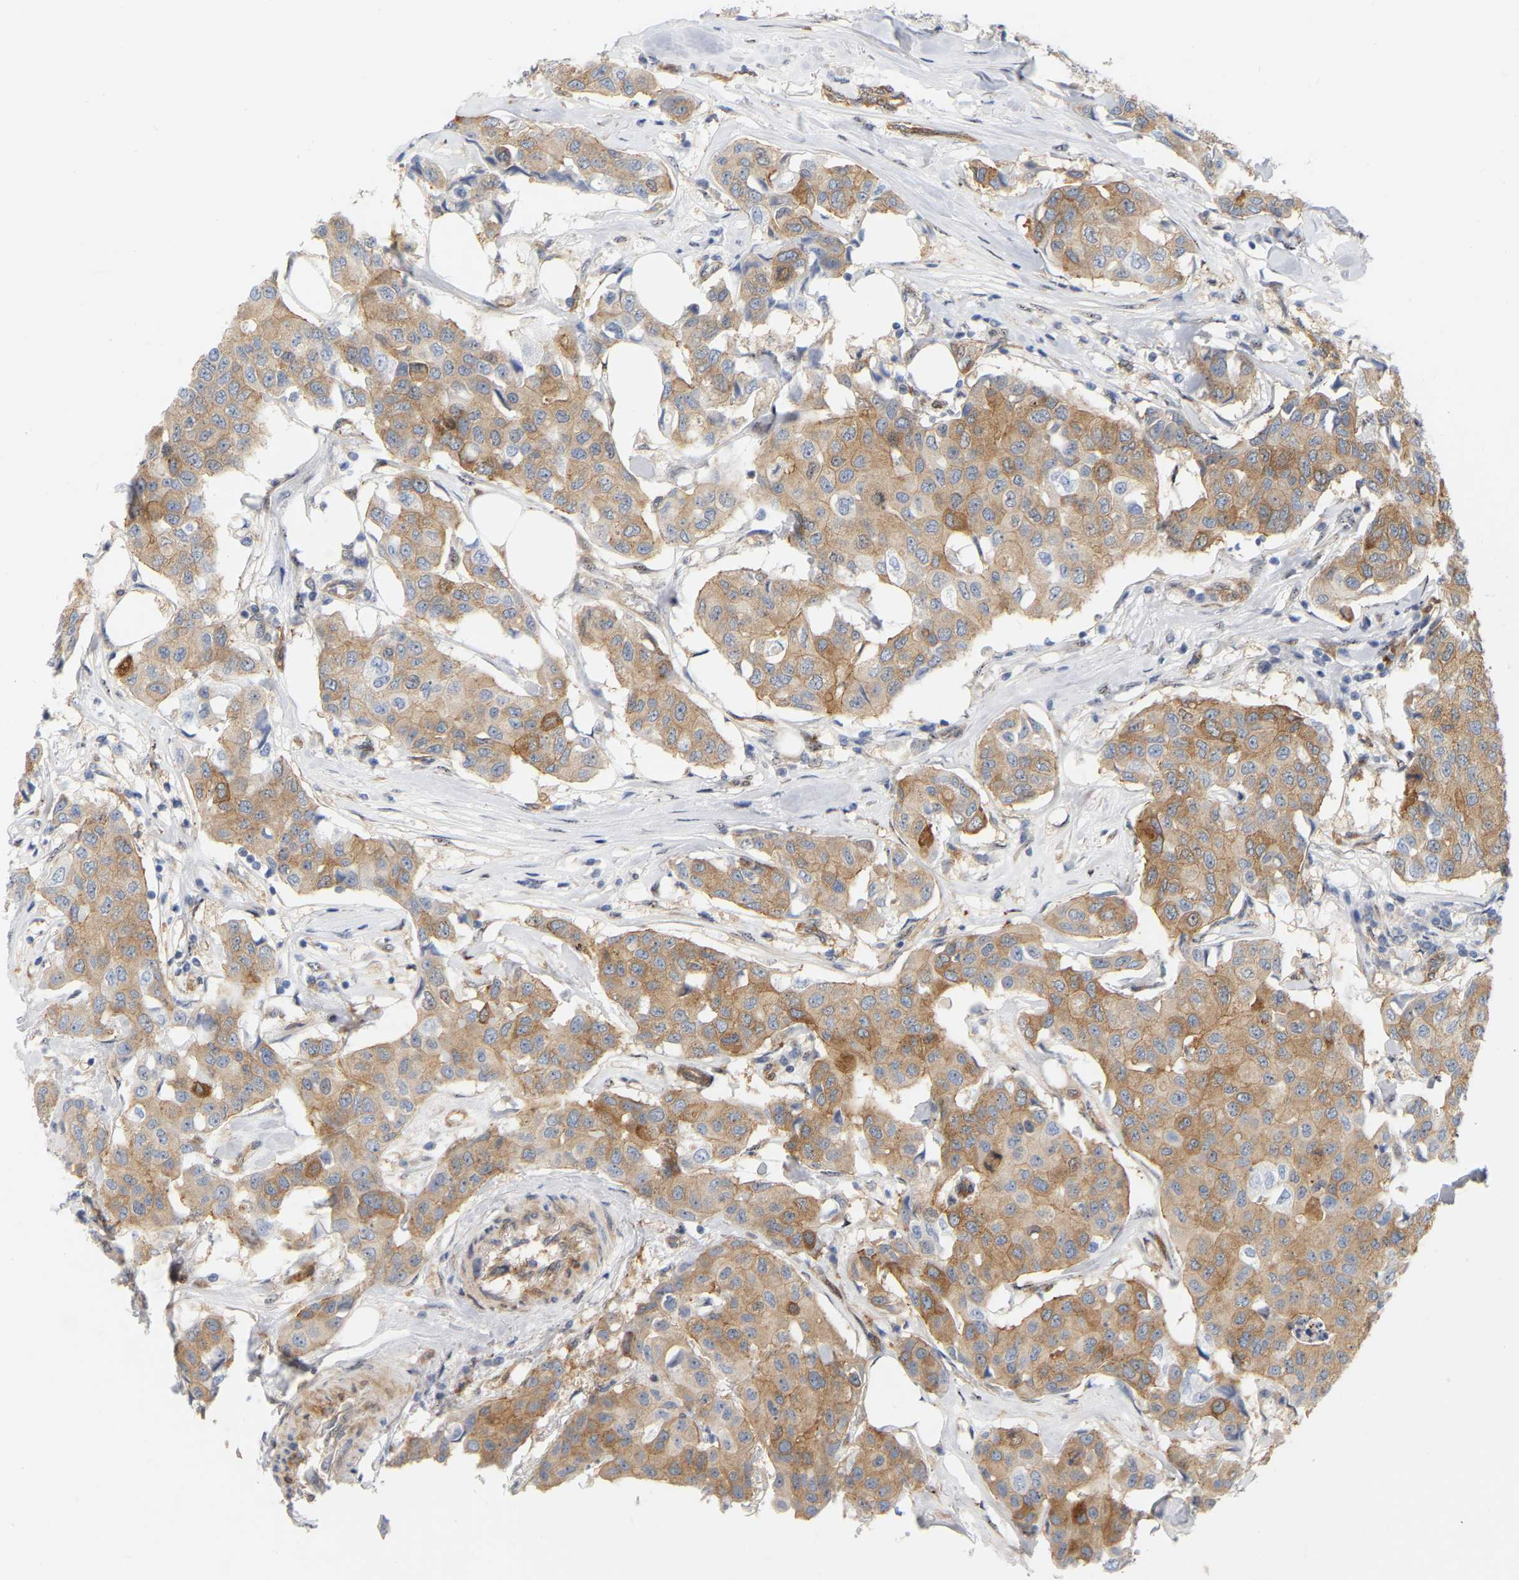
{"staining": {"intensity": "moderate", "quantity": ">75%", "location": "cytoplasmic/membranous"}, "tissue": "breast cancer", "cell_type": "Tumor cells", "image_type": "cancer", "snomed": [{"axis": "morphology", "description": "Duct carcinoma"}, {"axis": "topography", "description": "Breast"}], "caption": "IHC photomicrograph of neoplastic tissue: breast cancer (intraductal carcinoma) stained using immunohistochemistry (IHC) reveals medium levels of moderate protein expression localized specifically in the cytoplasmic/membranous of tumor cells, appearing as a cytoplasmic/membranous brown color.", "gene": "RAPH1", "patient": {"sex": "female", "age": 80}}